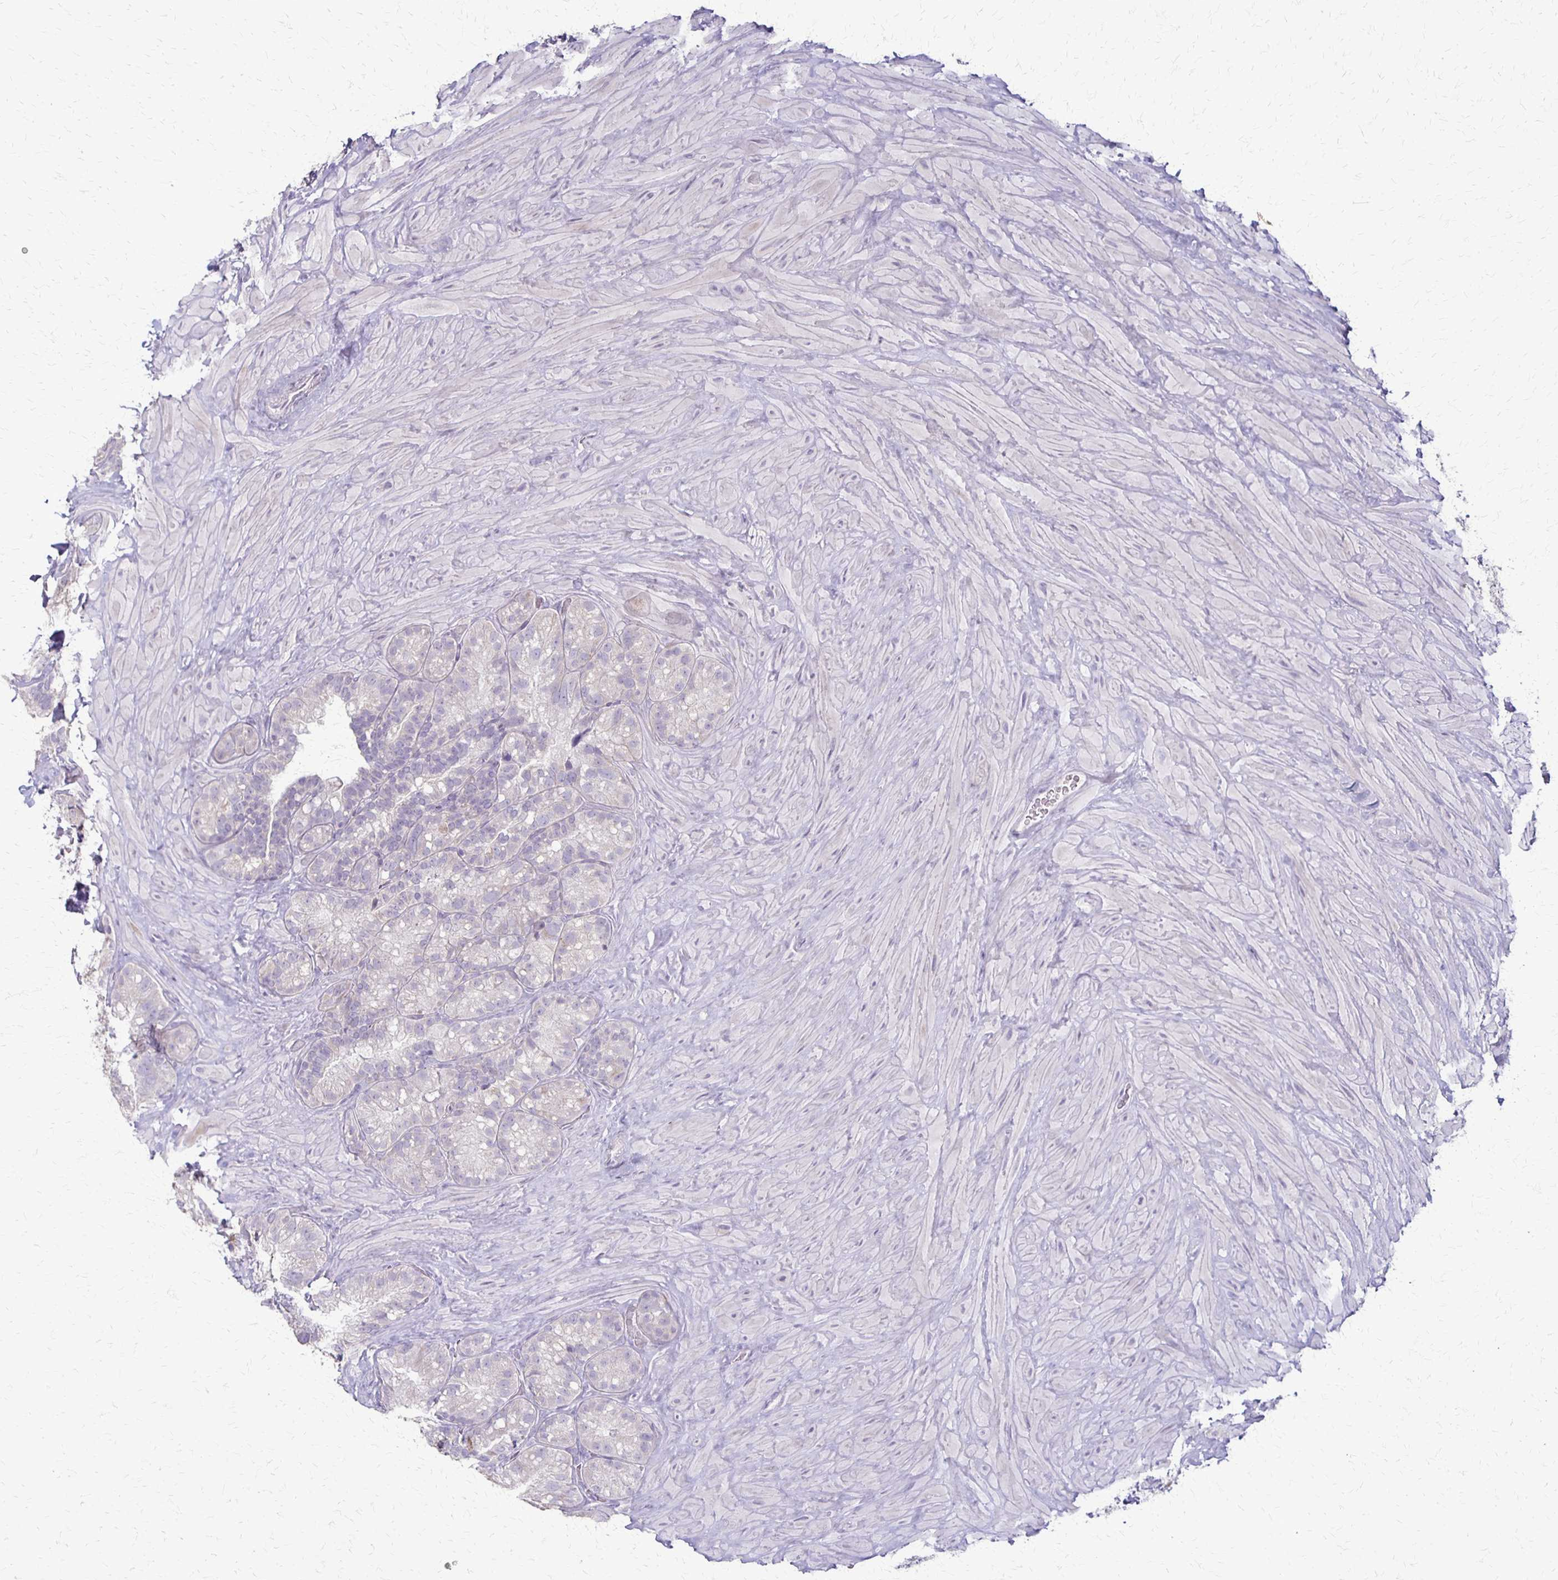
{"staining": {"intensity": "weak", "quantity": "<25%", "location": "nuclear"}, "tissue": "seminal vesicle", "cell_type": "Glandular cells", "image_type": "normal", "snomed": [{"axis": "morphology", "description": "Normal tissue, NOS"}, {"axis": "topography", "description": "Seminal veicle"}], "caption": "DAB immunohistochemical staining of unremarkable human seminal vesicle displays no significant positivity in glandular cells.", "gene": "SLC35E2B", "patient": {"sex": "male", "age": 60}}